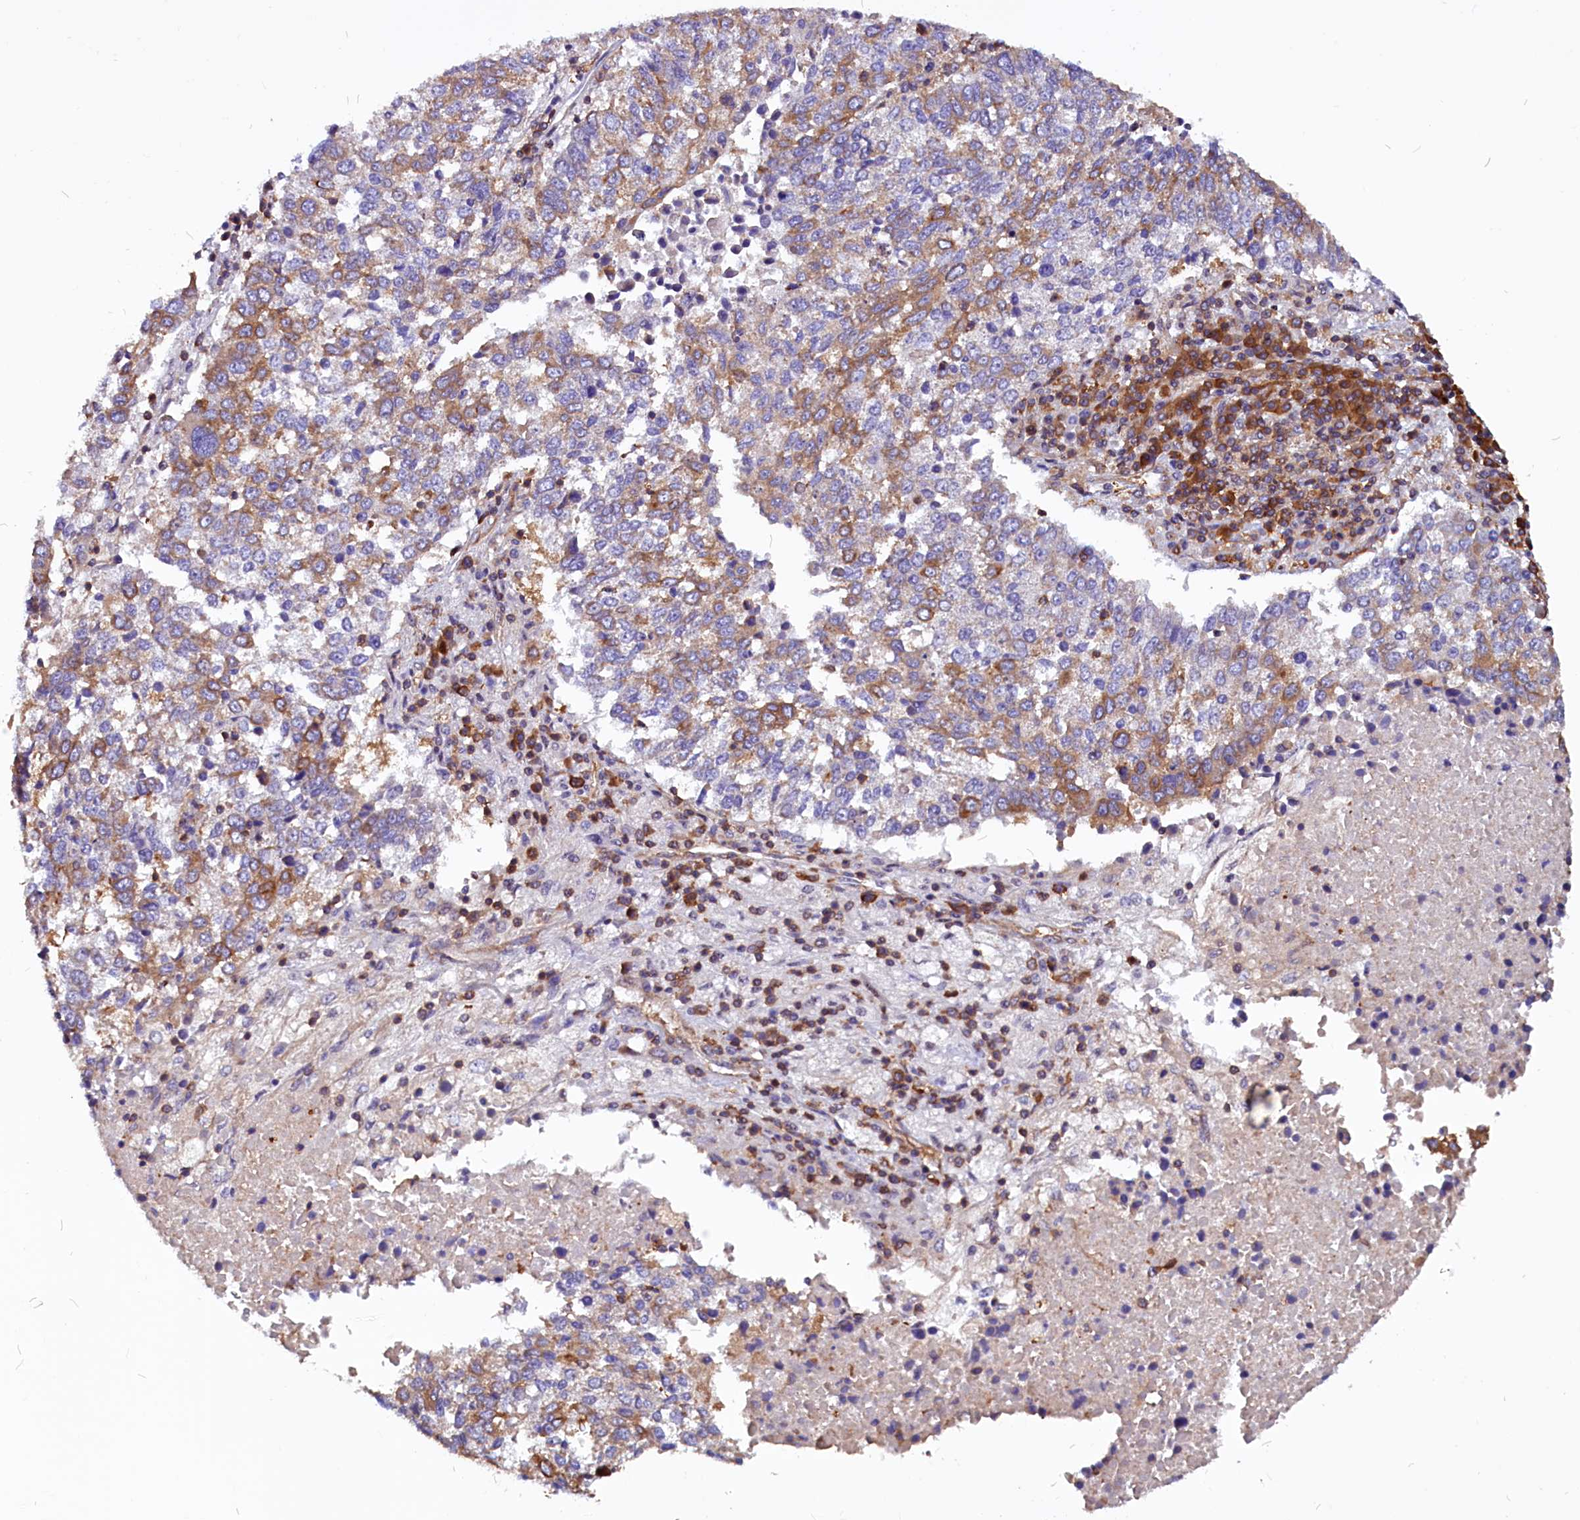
{"staining": {"intensity": "moderate", "quantity": "<25%", "location": "cytoplasmic/membranous"}, "tissue": "lung cancer", "cell_type": "Tumor cells", "image_type": "cancer", "snomed": [{"axis": "morphology", "description": "Squamous cell carcinoma, NOS"}, {"axis": "topography", "description": "Lung"}], "caption": "This is an image of IHC staining of lung squamous cell carcinoma, which shows moderate staining in the cytoplasmic/membranous of tumor cells.", "gene": "EIF3G", "patient": {"sex": "male", "age": 73}}